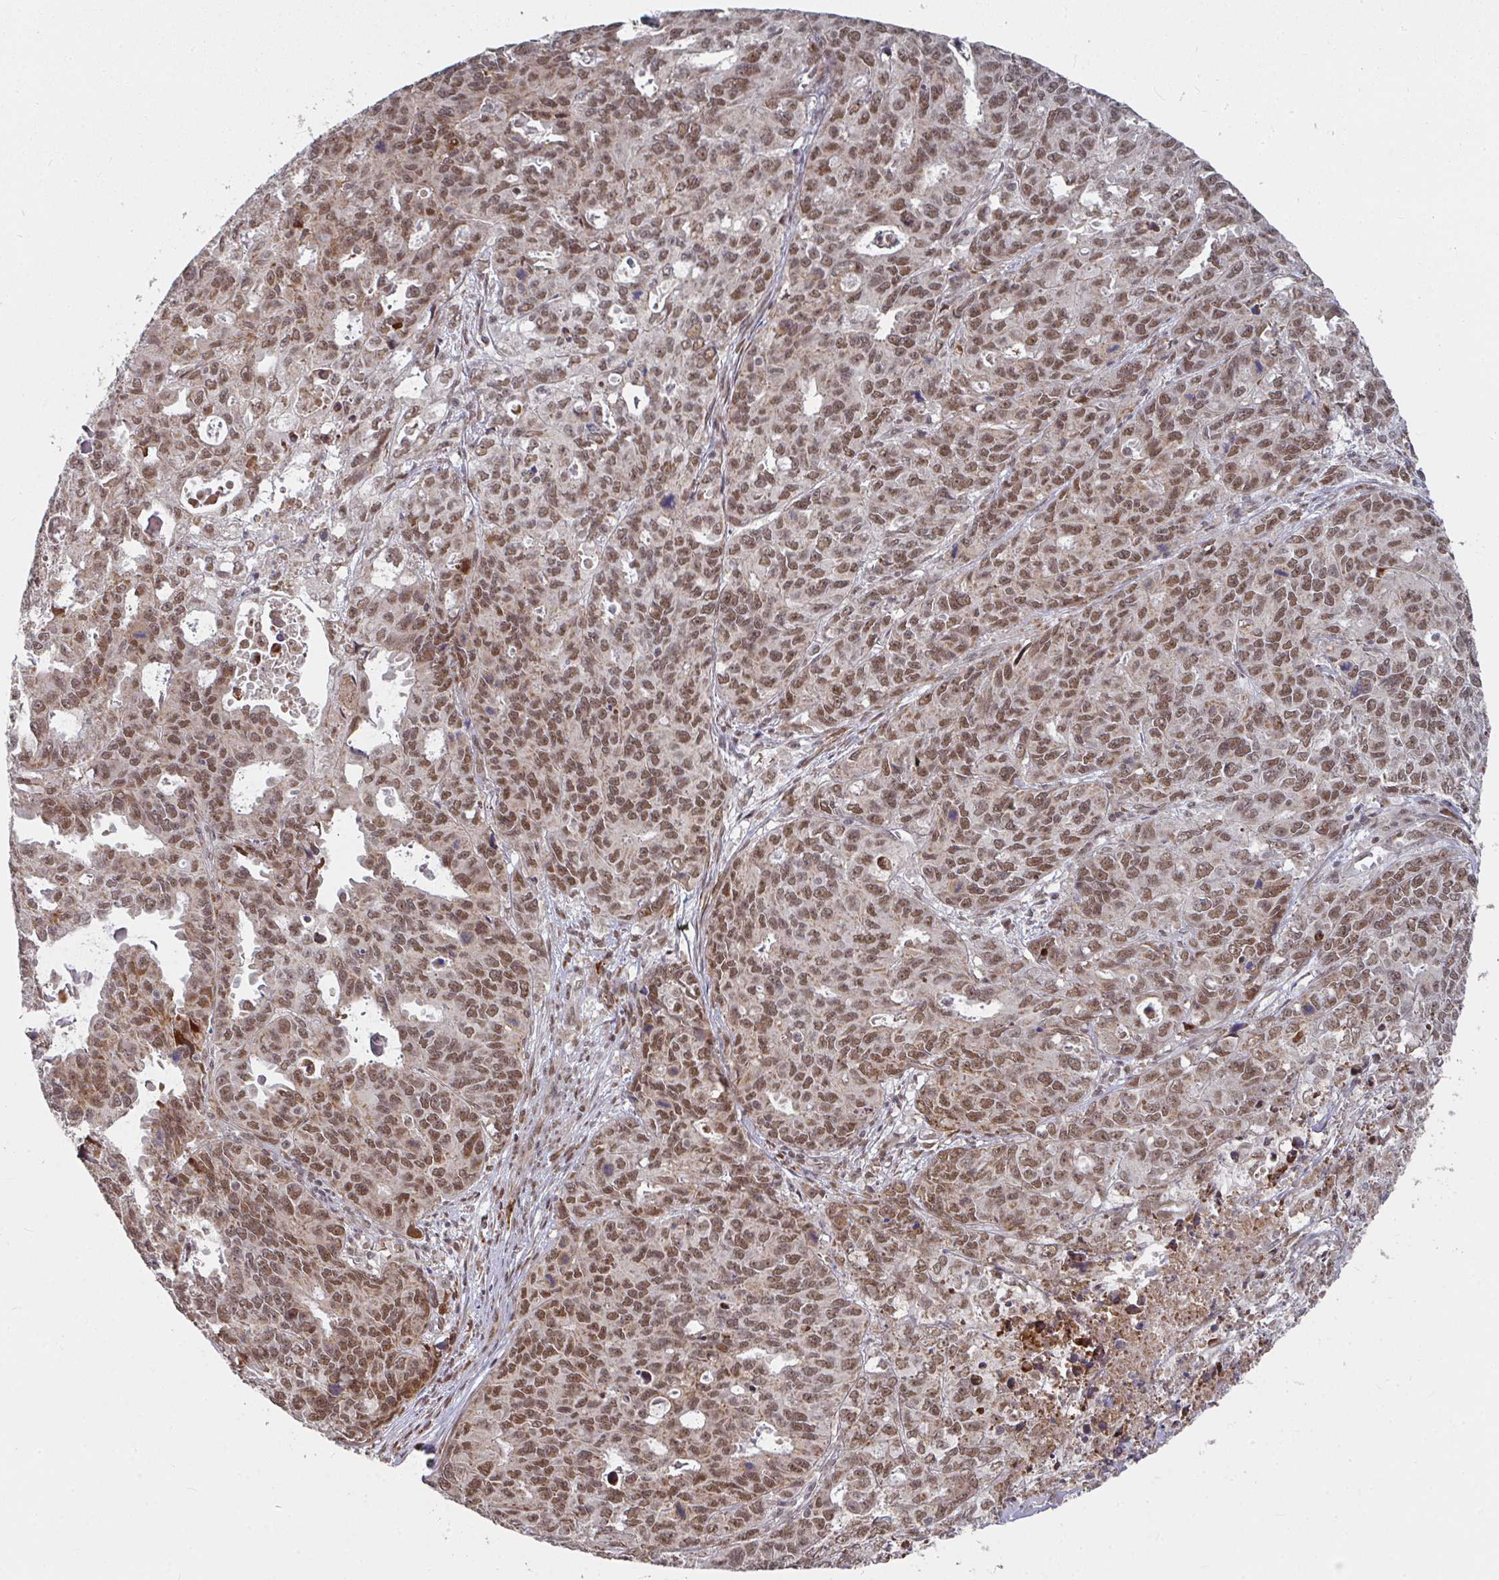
{"staining": {"intensity": "moderate", "quantity": ">75%", "location": "nuclear"}, "tissue": "endometrial cancer", "cell_type": "Tumor cells", "image_type": "cancer", "snomed": [{"axis": "morphology", "description": "Adenocarcinoma, NOS"}, {"axis": "topography", "description": "Uterus"}], "caption": "Immunohistochemistry (IHC) micrograph of human endometrial adenocarcinoma stained for a protein (brown), which exhibits medium levels of moderate nuclear staining in about >75% of tumor cells.", "gene": "RBBP5", "patient": {"sex": "female", "age": 79}}